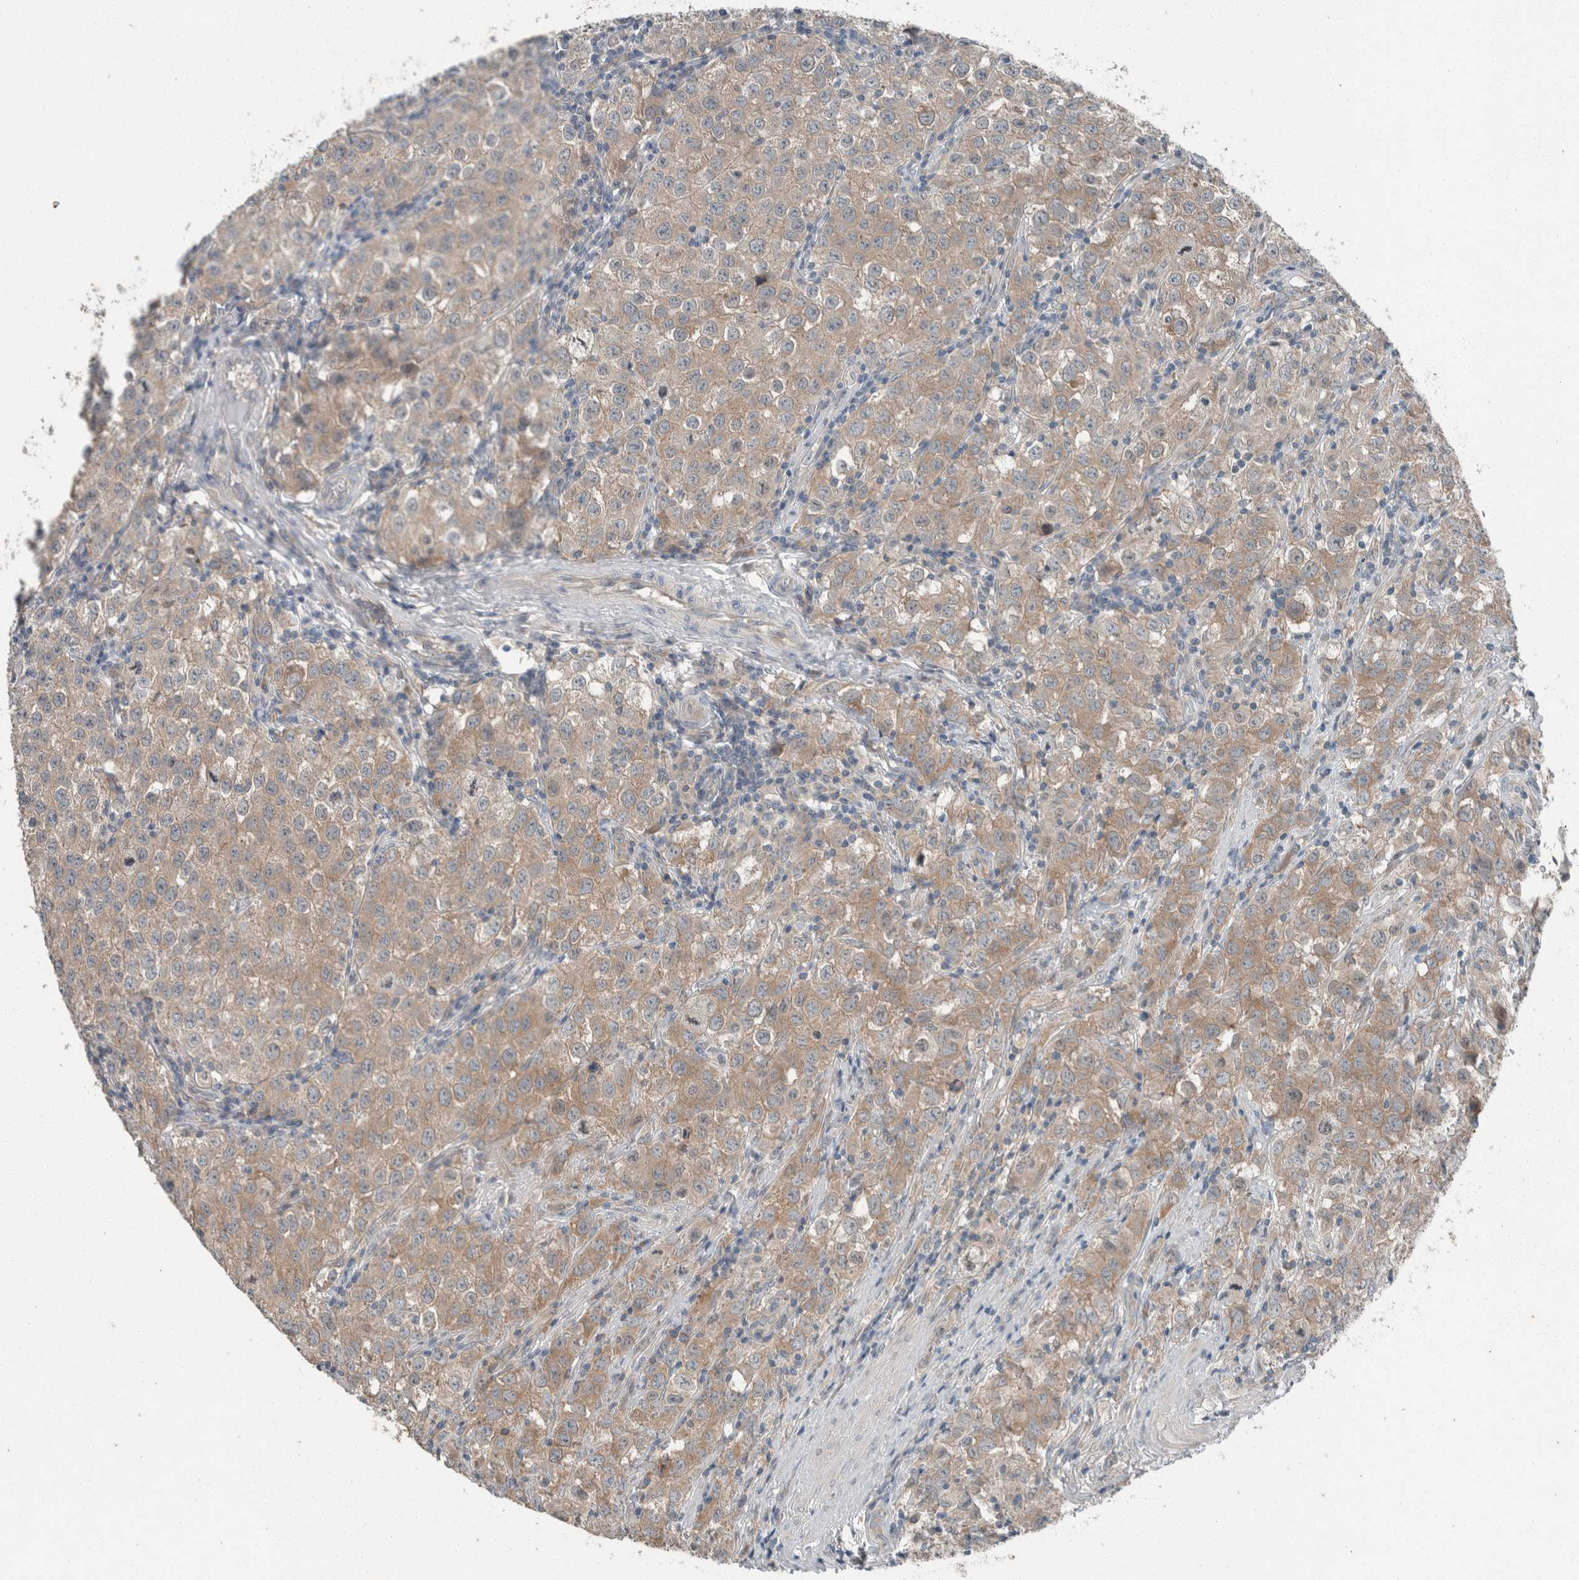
{"staining": {"intensity": "weak", "quantity": "25%-75%", "location": "cytoplasmic/membranous"}, "tissue": "testis cancer", "cell_type": "Tumor cells", "image_type": "cancer", "snomed": [{"axis": "morphology", "description": "Seminoma, NOS"}, {"axis": "morphology", "description": "Carcinoma, Embryonal, NOS"}, {"axis": "topography", "description": "Testis"}], "caption": "Weak cytoplasmic/membranous protein positivity is seen in about 25%-75% of tumor cells in testis cancer (seminoma).", "gene": "KNTC1", "patient": {"sex": "male", "age": 43}}